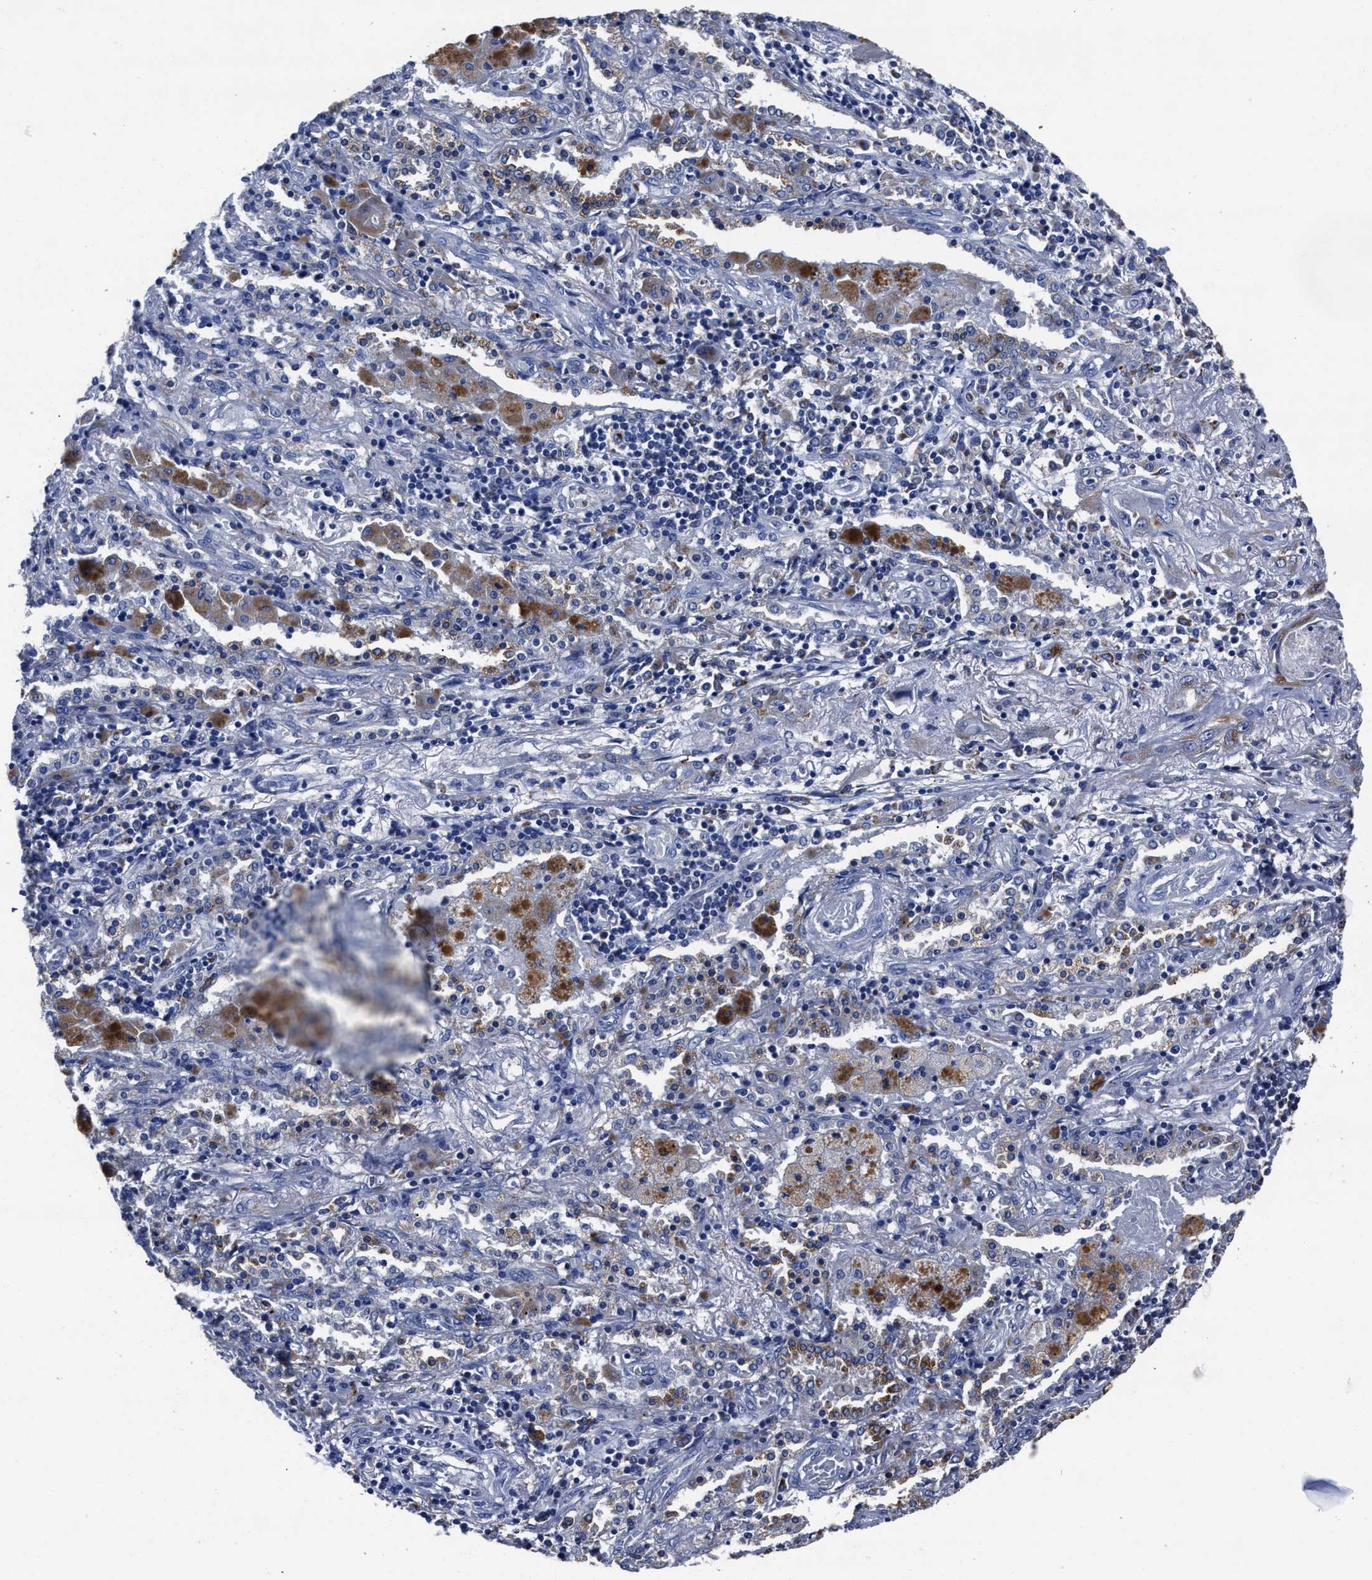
{"staining": {"intensity": "negative", "quantity": "none", "location": "none"}, "tissue": "lung cancer", "cell_type": "Tumor cells", "image_type": "cancer", "snomed": [{"axis": "morphology", "description": "Squamous cell carcinoma, NOS"}, {"axis": "topography", "description": "Lung"}], "caption": "Immunohistochemical staining of lung cancer reveals no significant expression in tumor cells. (DAB immunohistochemistry visualized using brightfield microscopy, high magnification).", "gene": "LAMTOR4", "patient": {"sex": "female", "age": 47}}